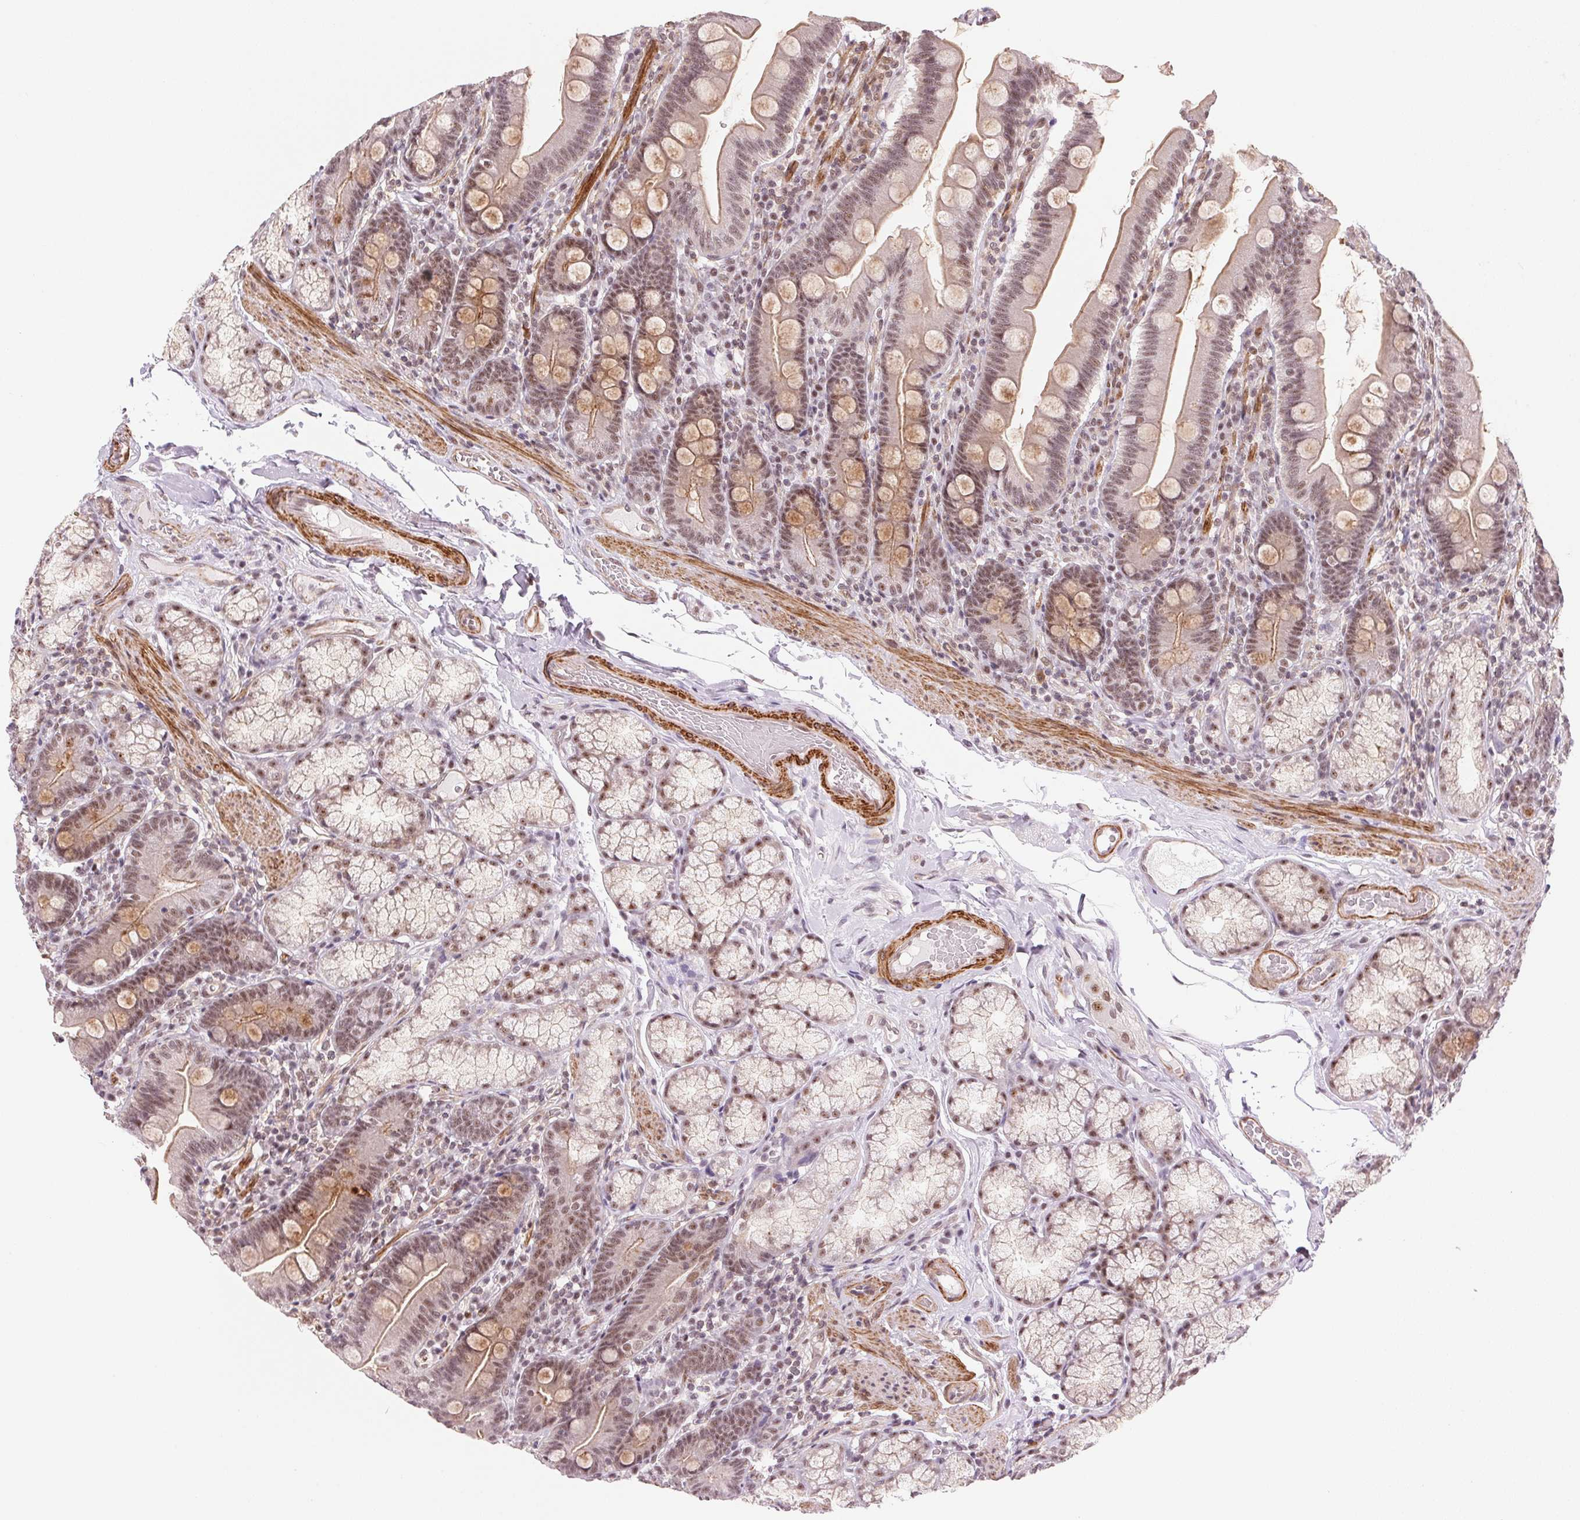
{"staining": {"intensity": "moderate", "quantity": "25%-75%", "location": "cytoplasmic/membranous,nuclear"}, "tissue": "duodenum", "cell_type": "Glandular cells", "image_type": "normal", "snomed": [{"axis": "morphology", "description": "Normal tissue, NOS"}, {"axis": "topography", "description": "Duodenum"}], "caption": "Immunohistochemical staining of normal human duodenum demonstrates moderate cytoplasmic/membranous,nuclear protein expression in approximately 25%-75% of glandular cells. (DAB = brown stain, brightfield microscopy at high magnification).", "gene": "HNRNPDL", "patient": {"sex": "female", "age": 67}}